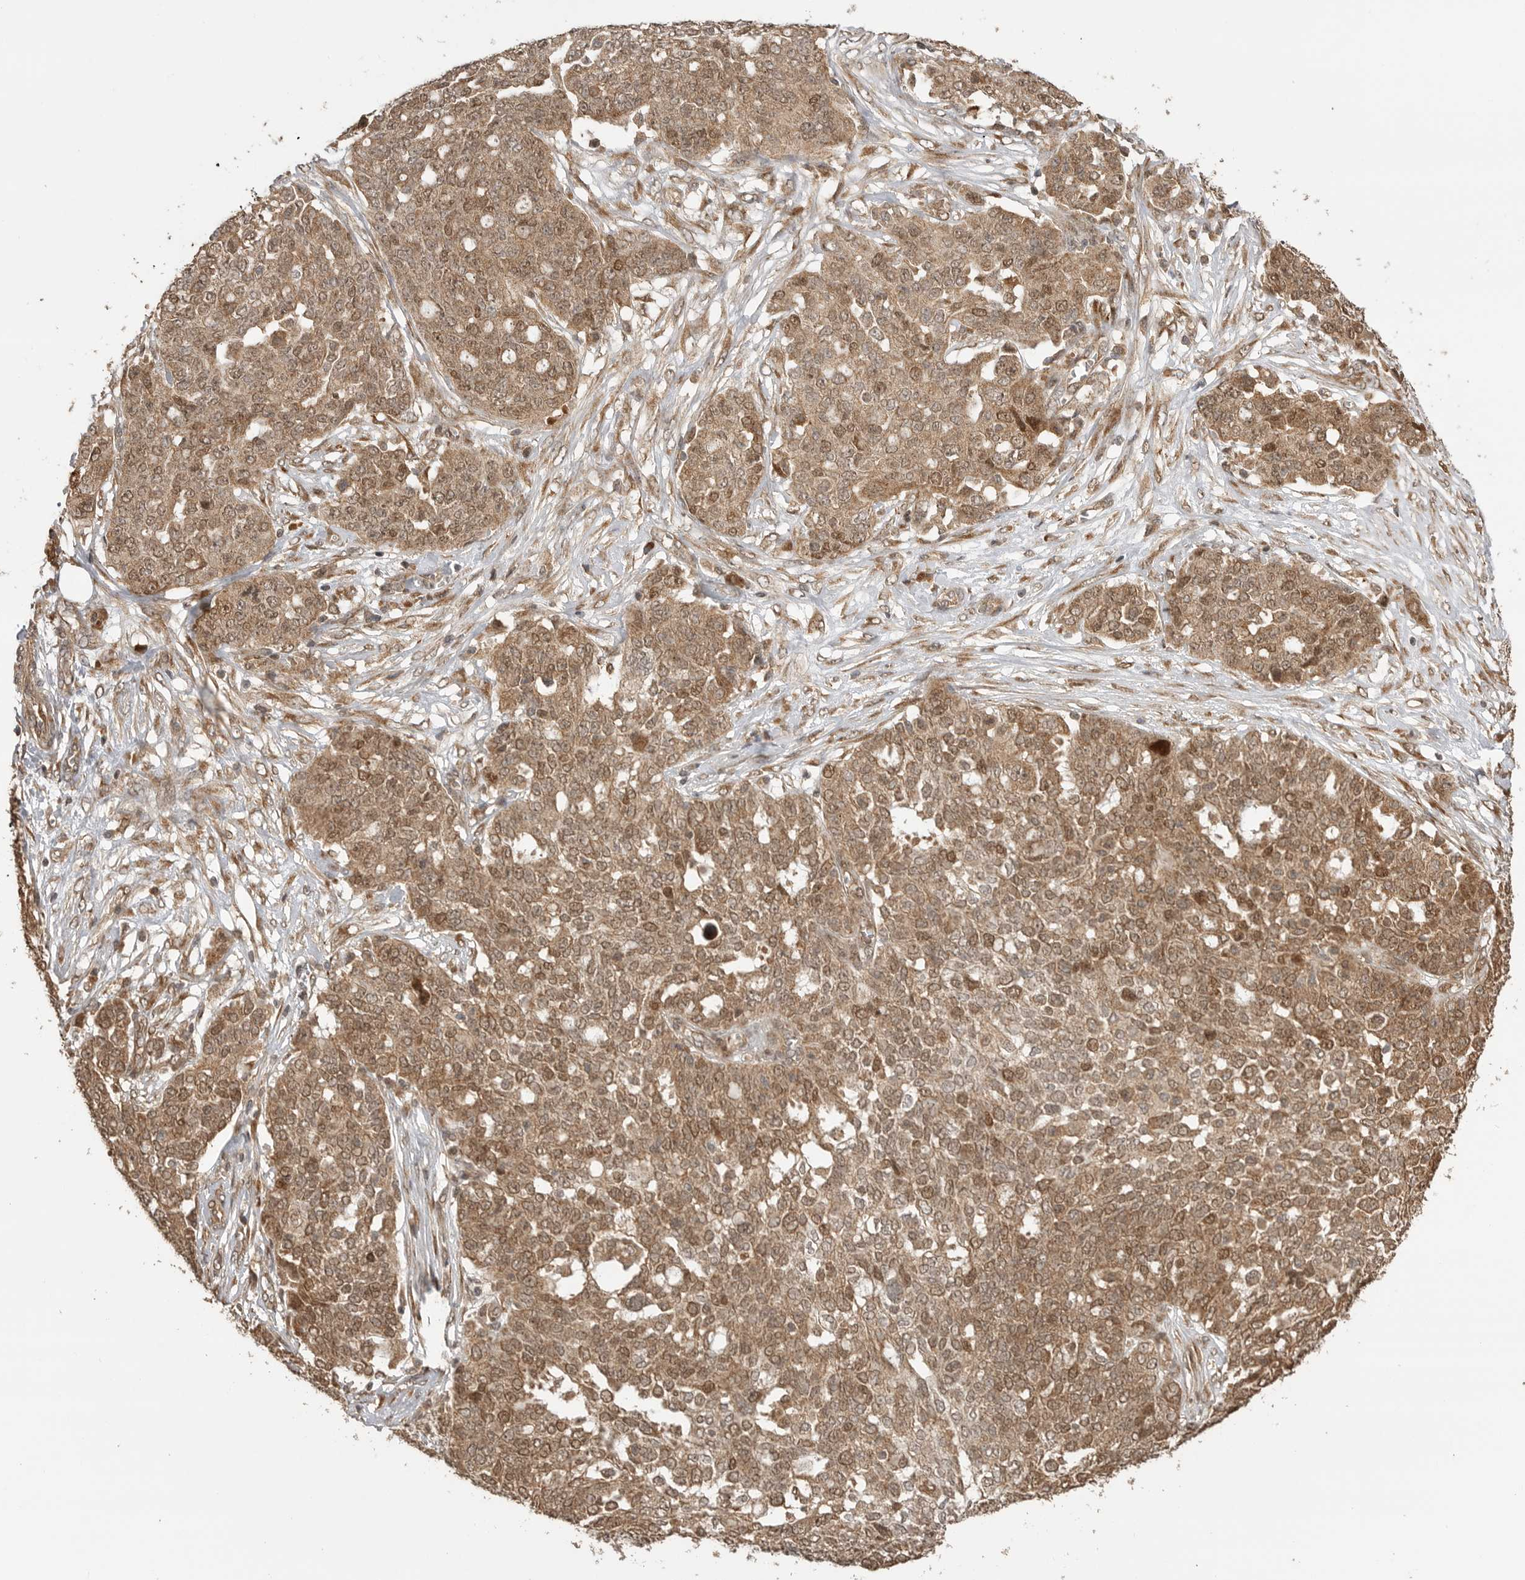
{"staining": {"intensity": "moderate", "quantity": ">75%", "location": "cytoplasmic/membranous,nuclear"}, "tissue": "ovarian cancer", "cell_type": "Tumor cells", "image_type": "cancer", "snomed": [{"axis": "morphology", "description": "Cystadenocarcinoma, serous, NOS"}, {"axis": "topography", "description": "Soft tissue"}, {"axis": "topography", "description": "Ovary"}], "caption": "Protein analysis of ovarian cancer tissue shows moderate cytoplasmic/membranous and nuclear staining in about >75% of tumor cells. The staining is performed using DAB (3,3'-diaminobenzidine) brown chromogen to label protein expression. The nuclei are counter-stained blue using hematoxylin.", "gene": "BOC", "patient": {"sex": "female", "age": 57}}